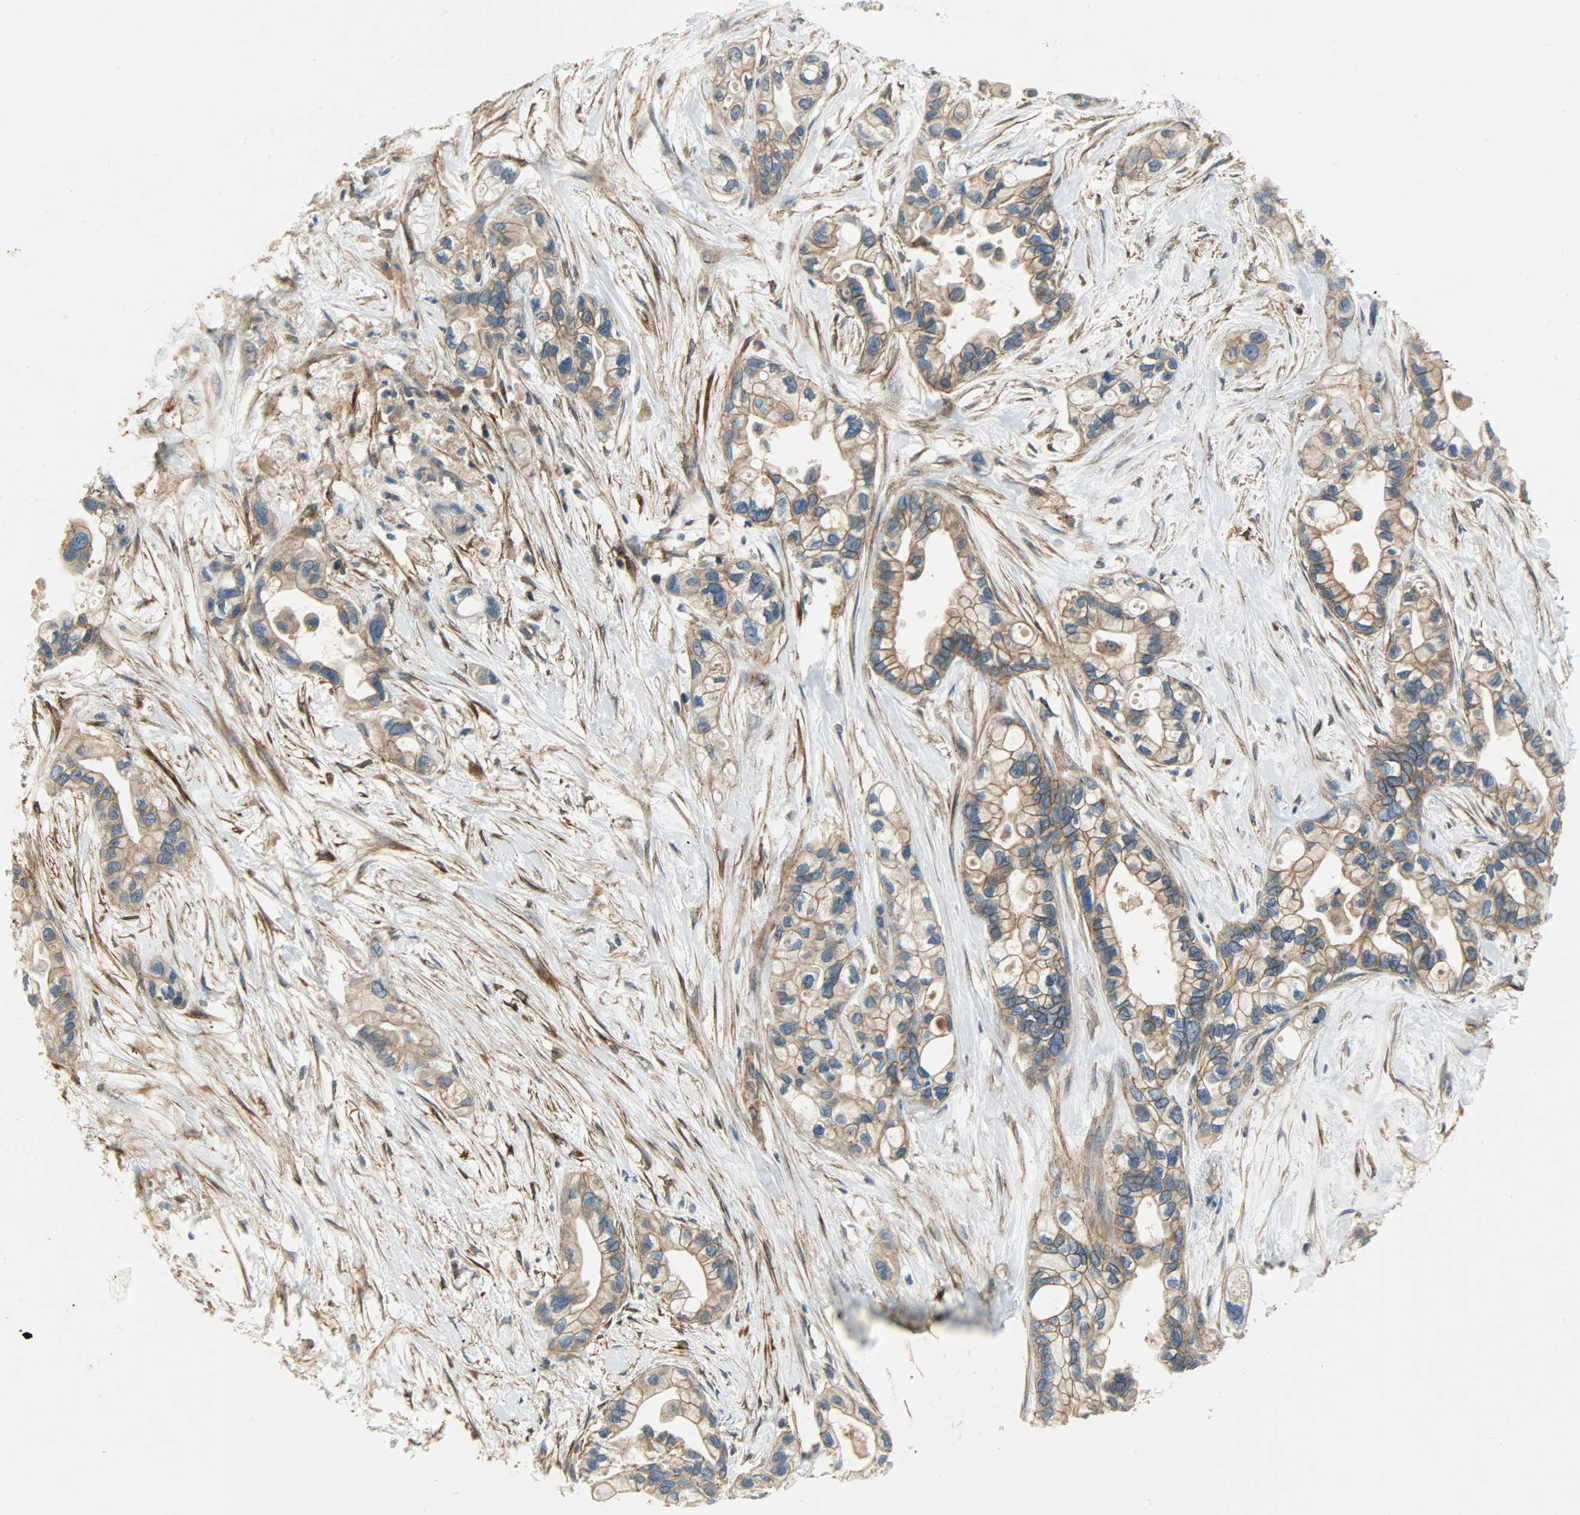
{"staining": {"intensity": "moderate", "quantity": ">75%", "location": "cytoplasmic/membranous"}, "tissue": "pancreatic cancer", "cell_type": "Tumor cells", "image_type": "cancer", "snomed": [{"axis": "morphology", "description": "Adenocarcinoma, NOS"}, {"axis": "topography", "description": "Pancreas"}], "caption": "Human pancreatic cancer (adenocarcinoma) stained with a protein marker displays moderate staining in tumor cells.", "gene": "KIAA1217", "patient": {"sex": "female", "age": 77}}